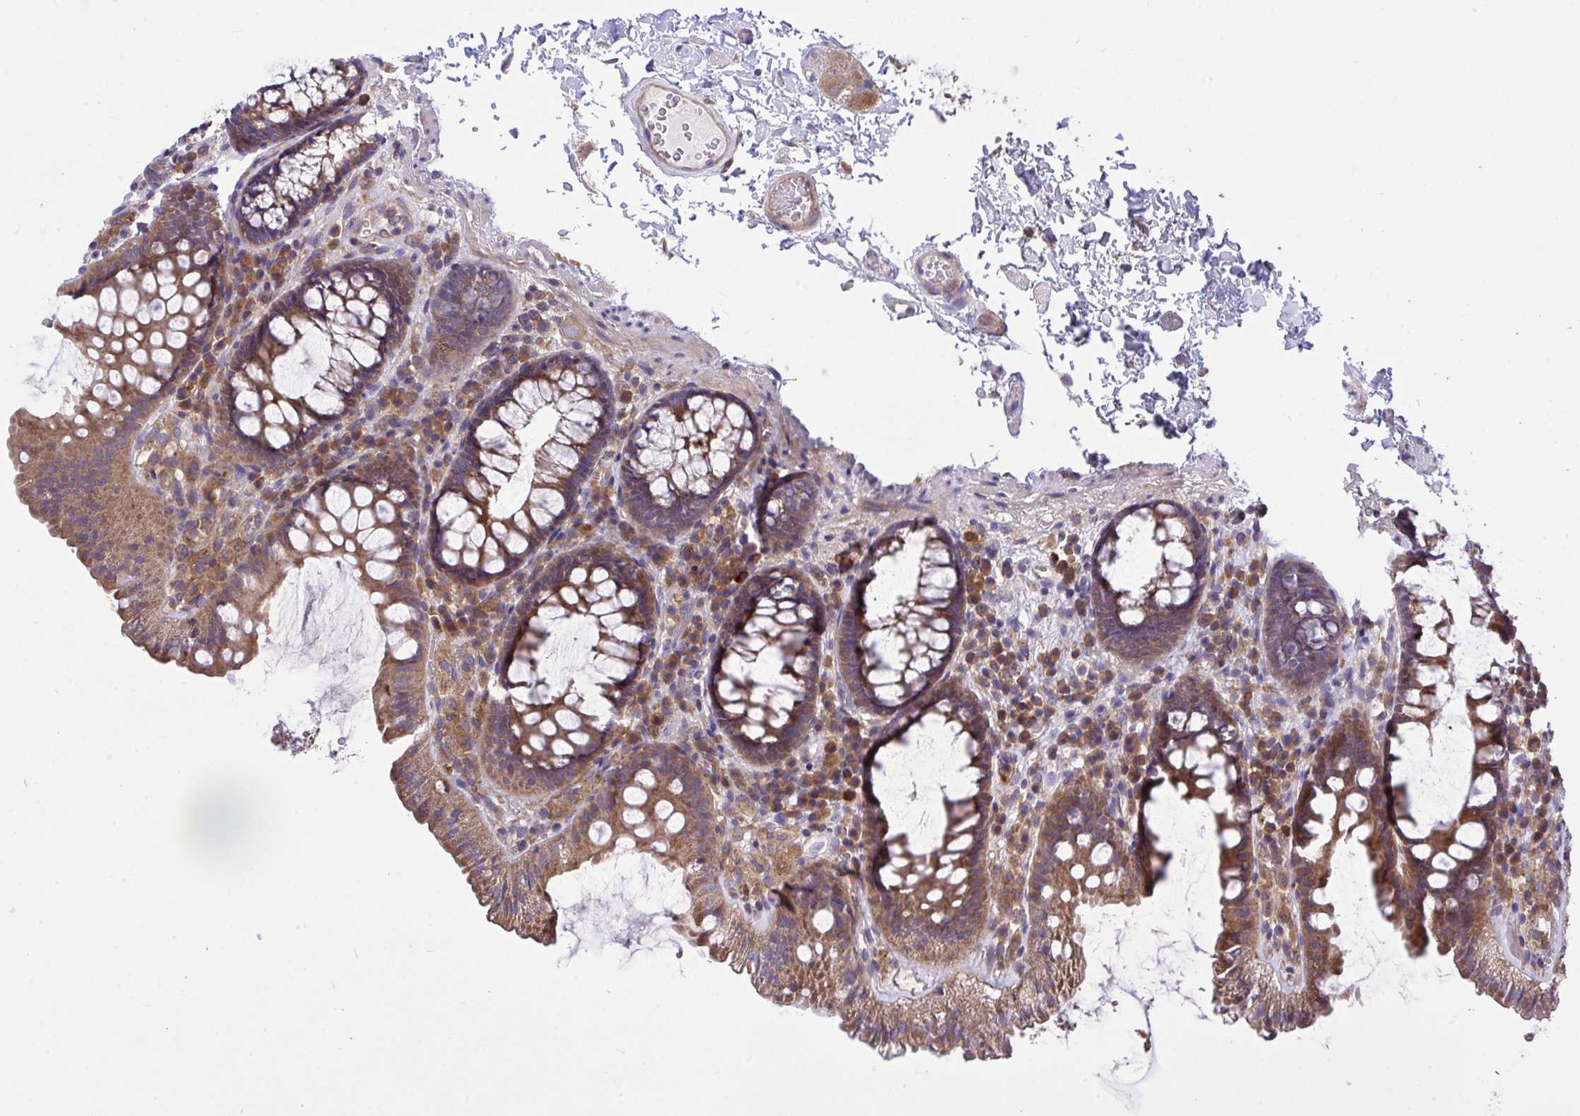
{"staining": {"intensity": "moderate", "quantity": ">75%", "location": "cytoplasmic/membranous"}, "tissue": "colon", "cell_type": "Endothelial cells", "image_type": "normal", "snomed": [{"axis": "morphology", "description": "Normal tissue, NOS"}, {"axis": "topography", "description": "Colon"}, {"axis": "topography", "description": "Peripheral nerve tissue"}], "caption": "Protein analysis of benign colon demonstrates moderate cytoplasmic/membranous staining in about >75% of endothelial cells. Immunohistochemistry (ihc) stains the protein of interest in brown and the nuclei are stained blue.", "gene": "GRB14", "patient": {"sex": "male", "age": 84}}